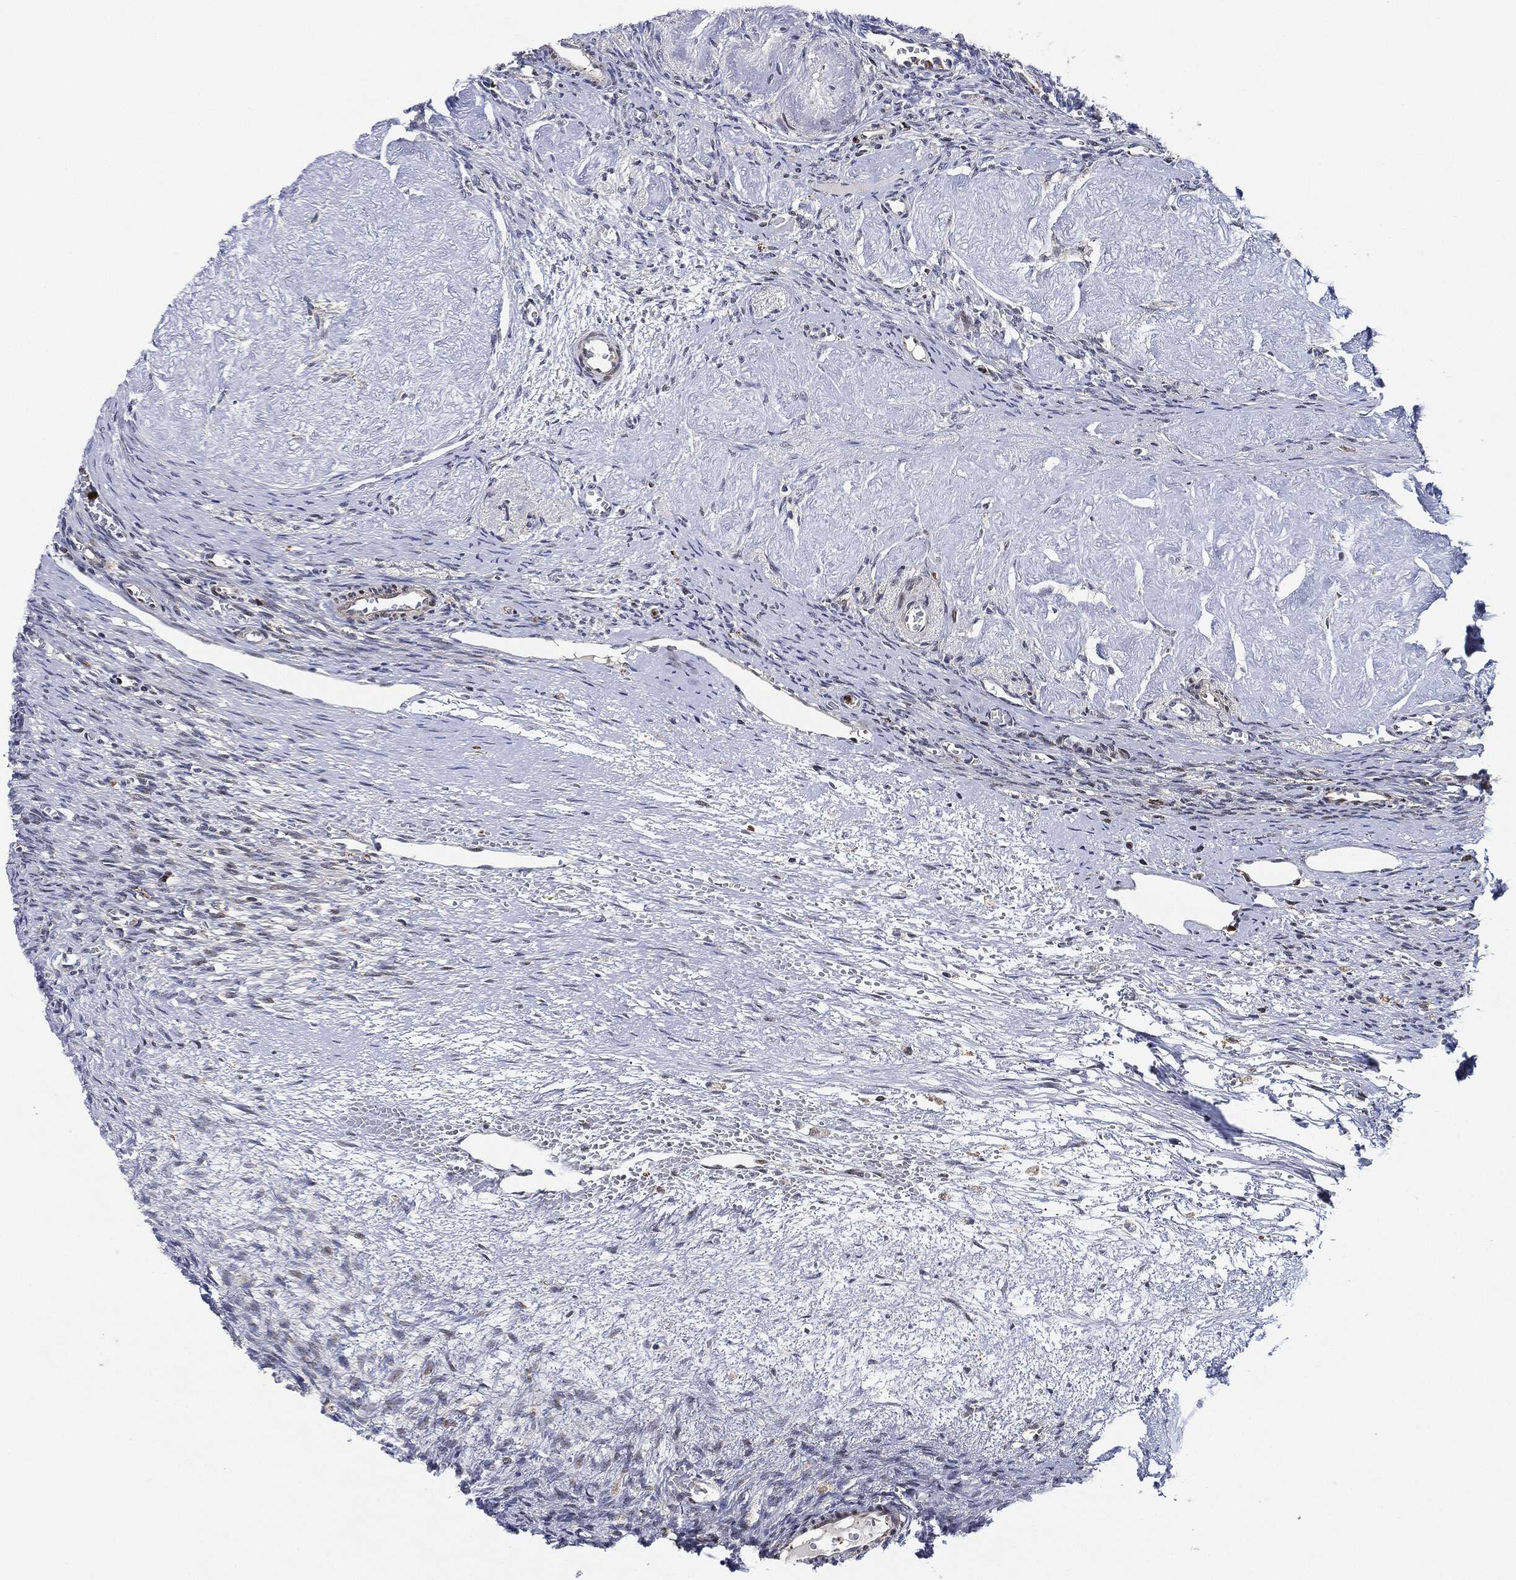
{"staining": {"intensity": "negative", "quantity": "none", "location": "none"}, "tissue": "ovary", "cell_type": "Follicle cells", "image_type": "normal", "snomed": [{"axis": "morphology", "description": "Normal tissue, NOS"}, {"axis": "topography", "description": "Ovary"}], "caption": "Human ovary stained for a protein using IHC displays no expression in follicle cells.", "gene": "NANOS3", "patient": {"sex": "female", "age": 39}}